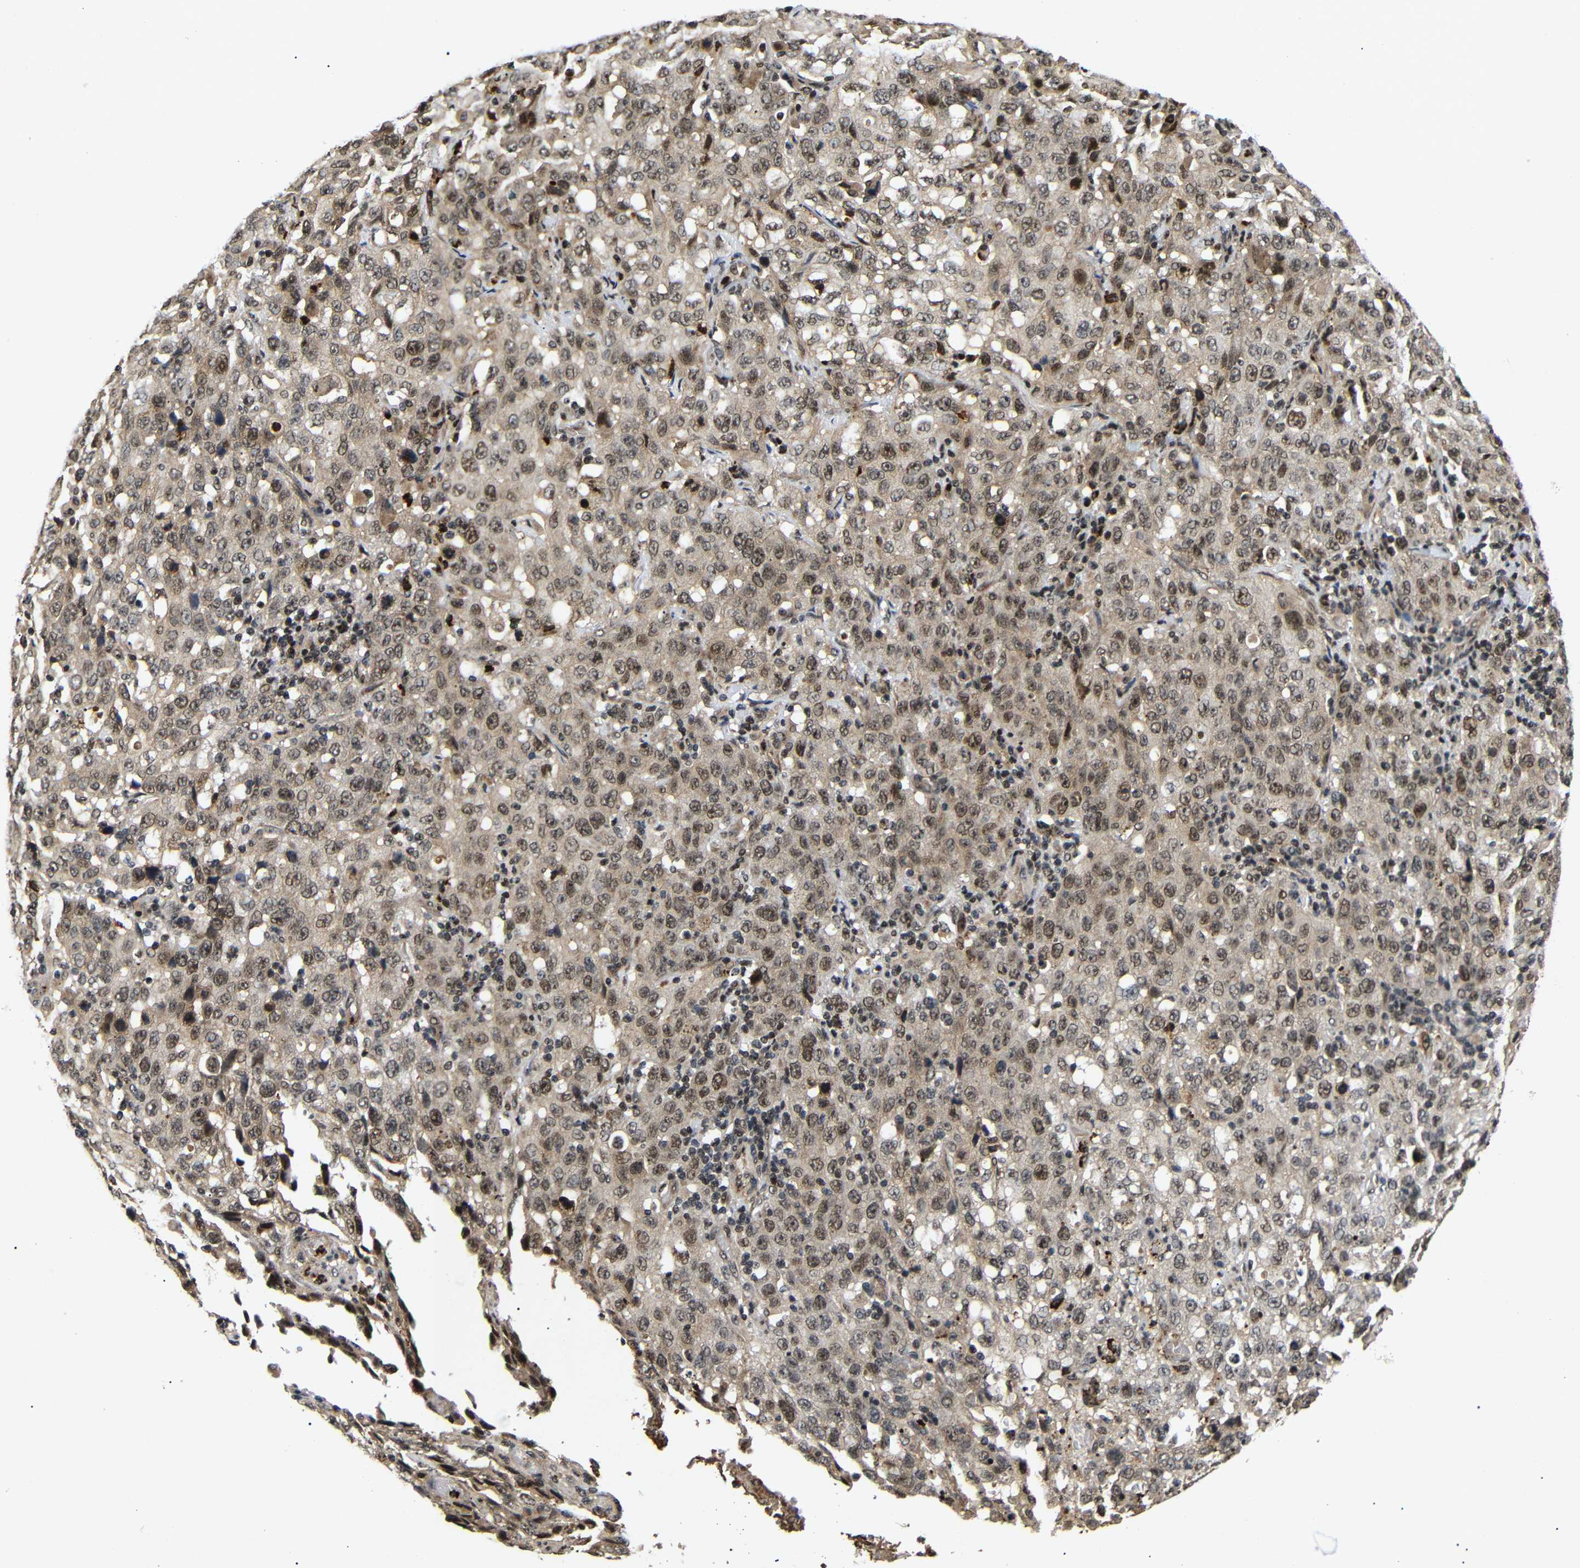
{"staining": {"intensity": "moderate", "quantity": ">75%", "location": "cytoplasmic/membranous,nuclear"}, "tissue": "stomach cancer", "cell_type": "Tumor cells", "image_type": "cancer", "snomed": [{"axis": "morphology", "description": "Normal tissue, NOS"}, {"axis": "morphology", "description": "Adenocarcinoma, NOS"}, {"axis": "topography", "description": "Stomach"}], "caption": "Protein positivity by immunohistochemistry (IHC) reveals moderate cytoplasmic/membranous and nuclear positivity in approximately >75% of tumor cells in adenocarcinoma (stomach). (DAB = brown stain, brightfield microscopy at high magnification).", "gene": "KIF23", "patient": {"sex": "male", "age": 48}}